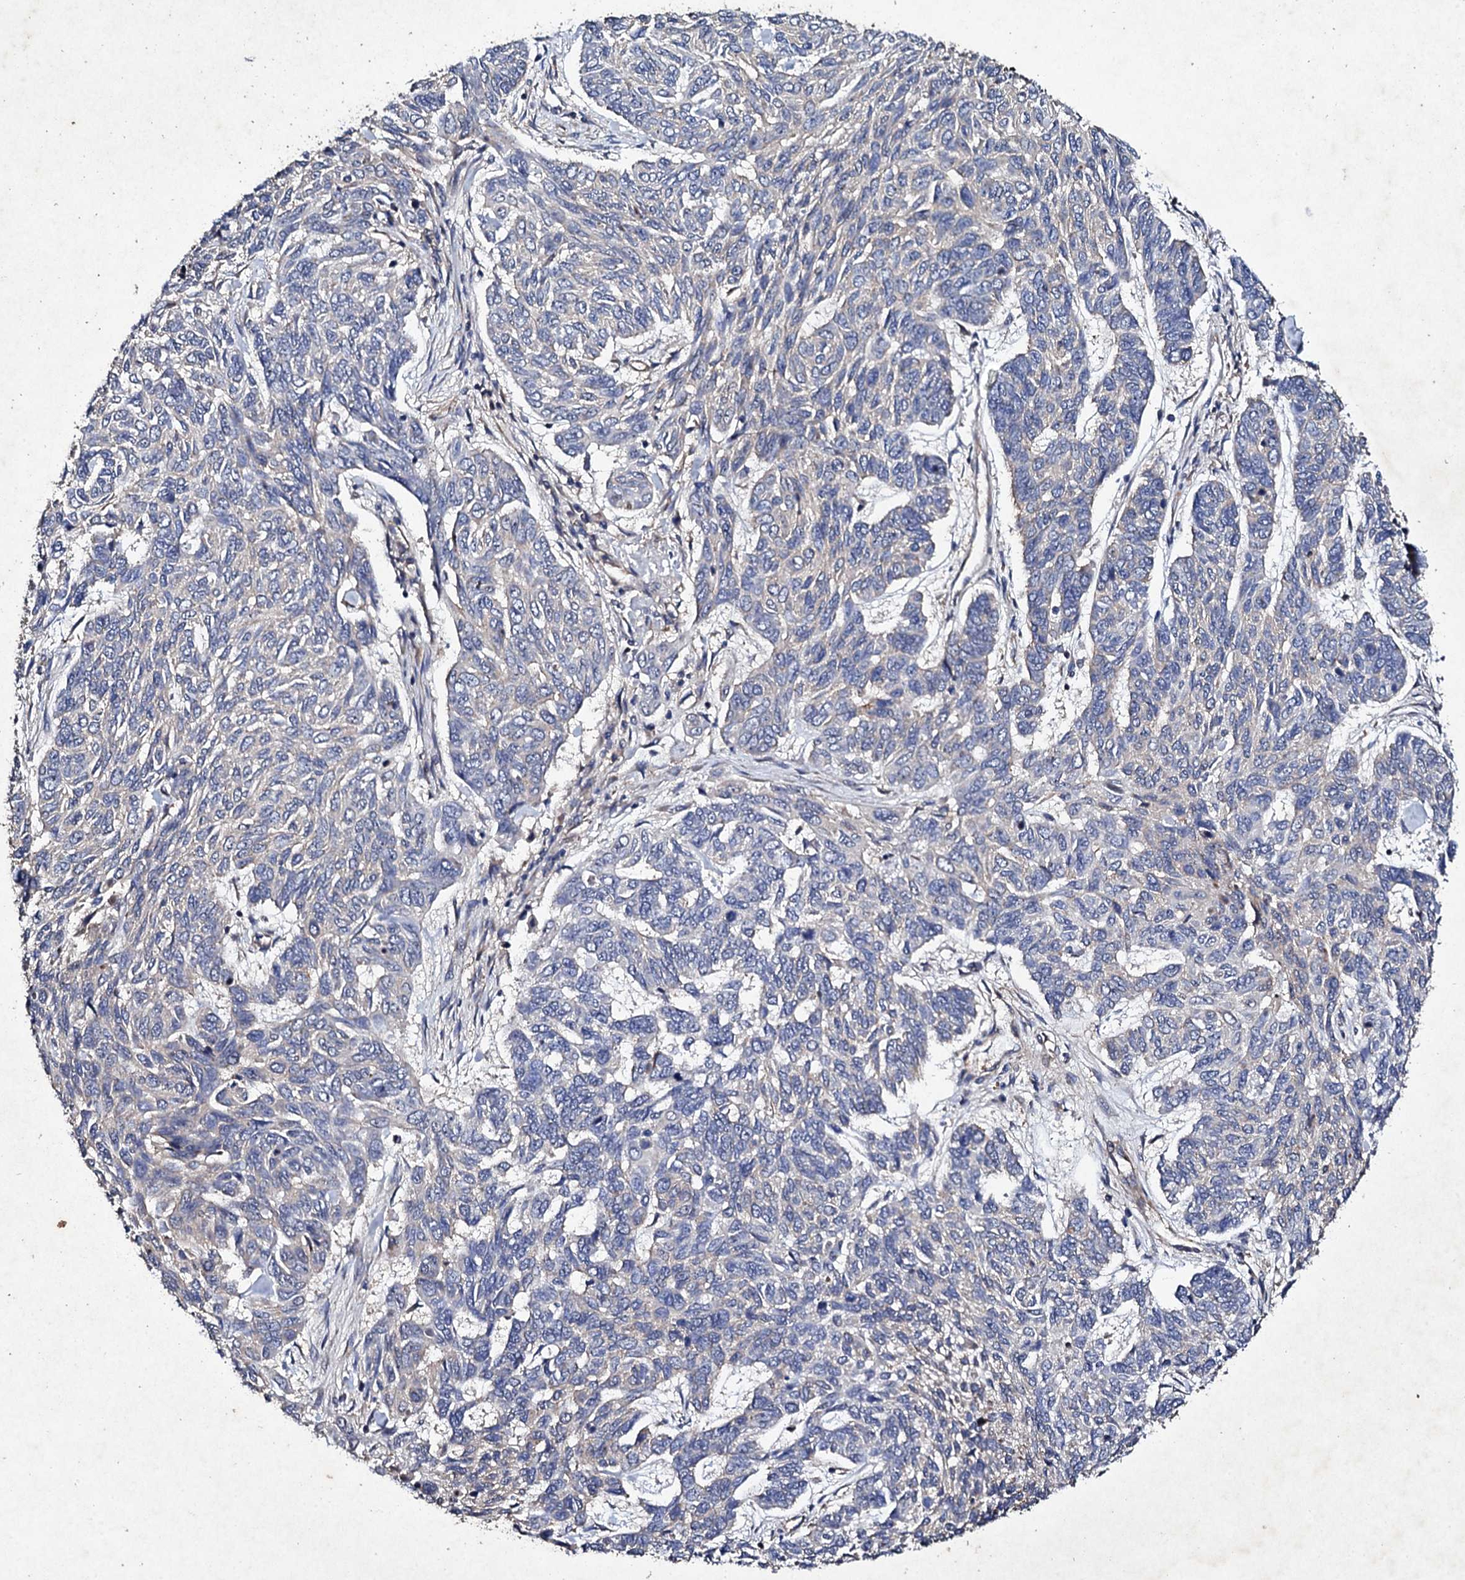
{"staining": {"intensity": "negative", "quantity": "none", "location": "none"}, "tissue": "skin cancer", "cell_type": "Tumor cells", "image_type": "cancer", "snomed": [{"axis": "morphology", "description": "Basal cell carcinoma"}, {"axis": "topography", "description": "Skin"}], "caption": "Human skin cancer (basal cell carcinoma) stained for a protein using immunohistochemistry exhibits no expression in tumor cells.", "gene": "MOCOS", "patient": {"sex": "female", "age": 65}}